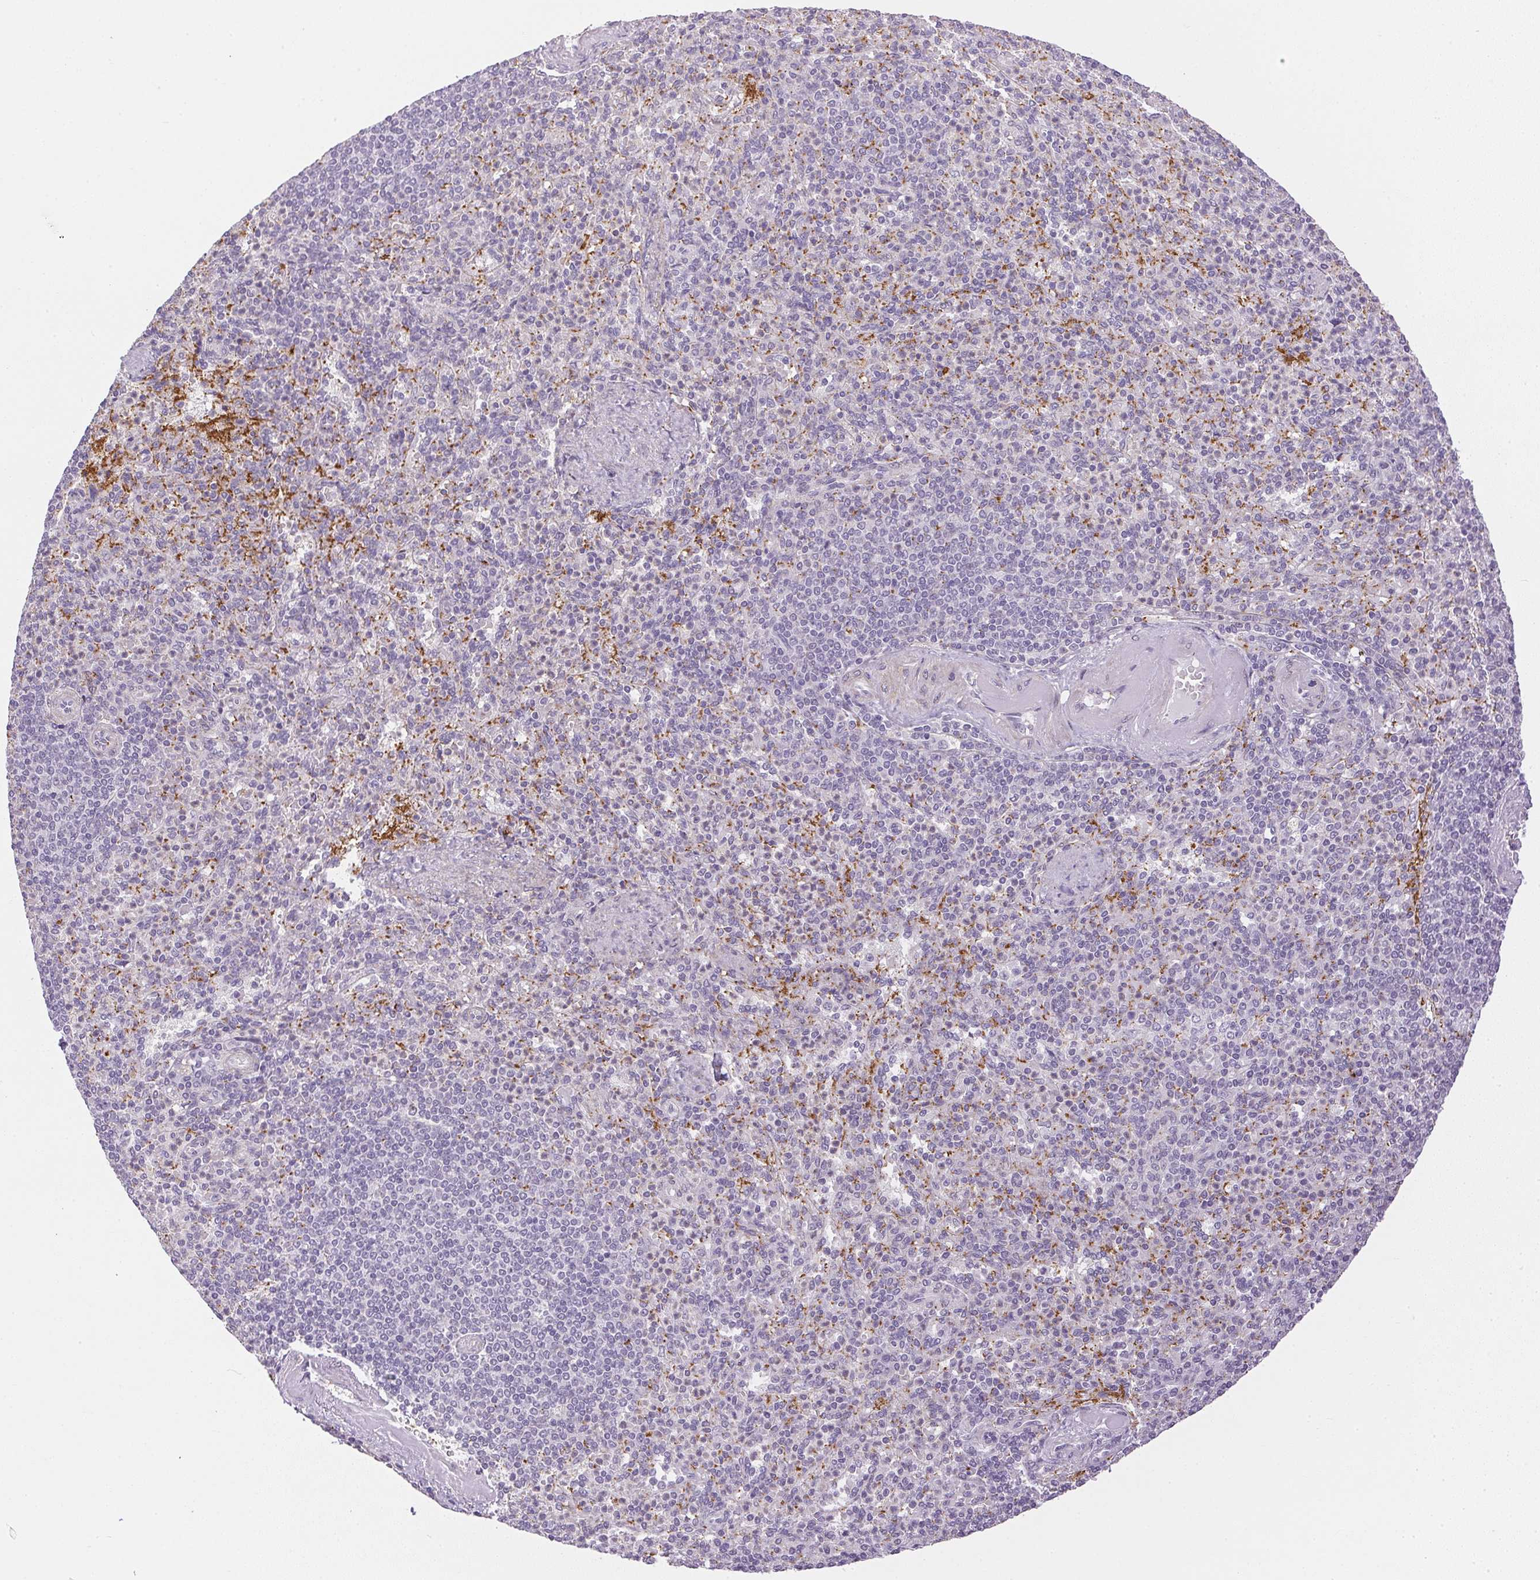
{"staining": {"intensity": "negative", "quantity": "none", "location": "none"}, "tissue": "spleen", "cell_type": "Cells in red pulp", "image_type": "normal", "snomed": [{"axis": "morphology", "description": "Normal tissue, NOS"}, {"axis": "topography", "description": "Spleen"}], "caption": "A photomicrograph of human spleen is negative for staining in cells in red pulp. (DAB (3,3'-diaminobenzidine) IHC with hematoxylin counter stain).", "gene": "PRL", "patient": {"sex": "female", "age": 74}}